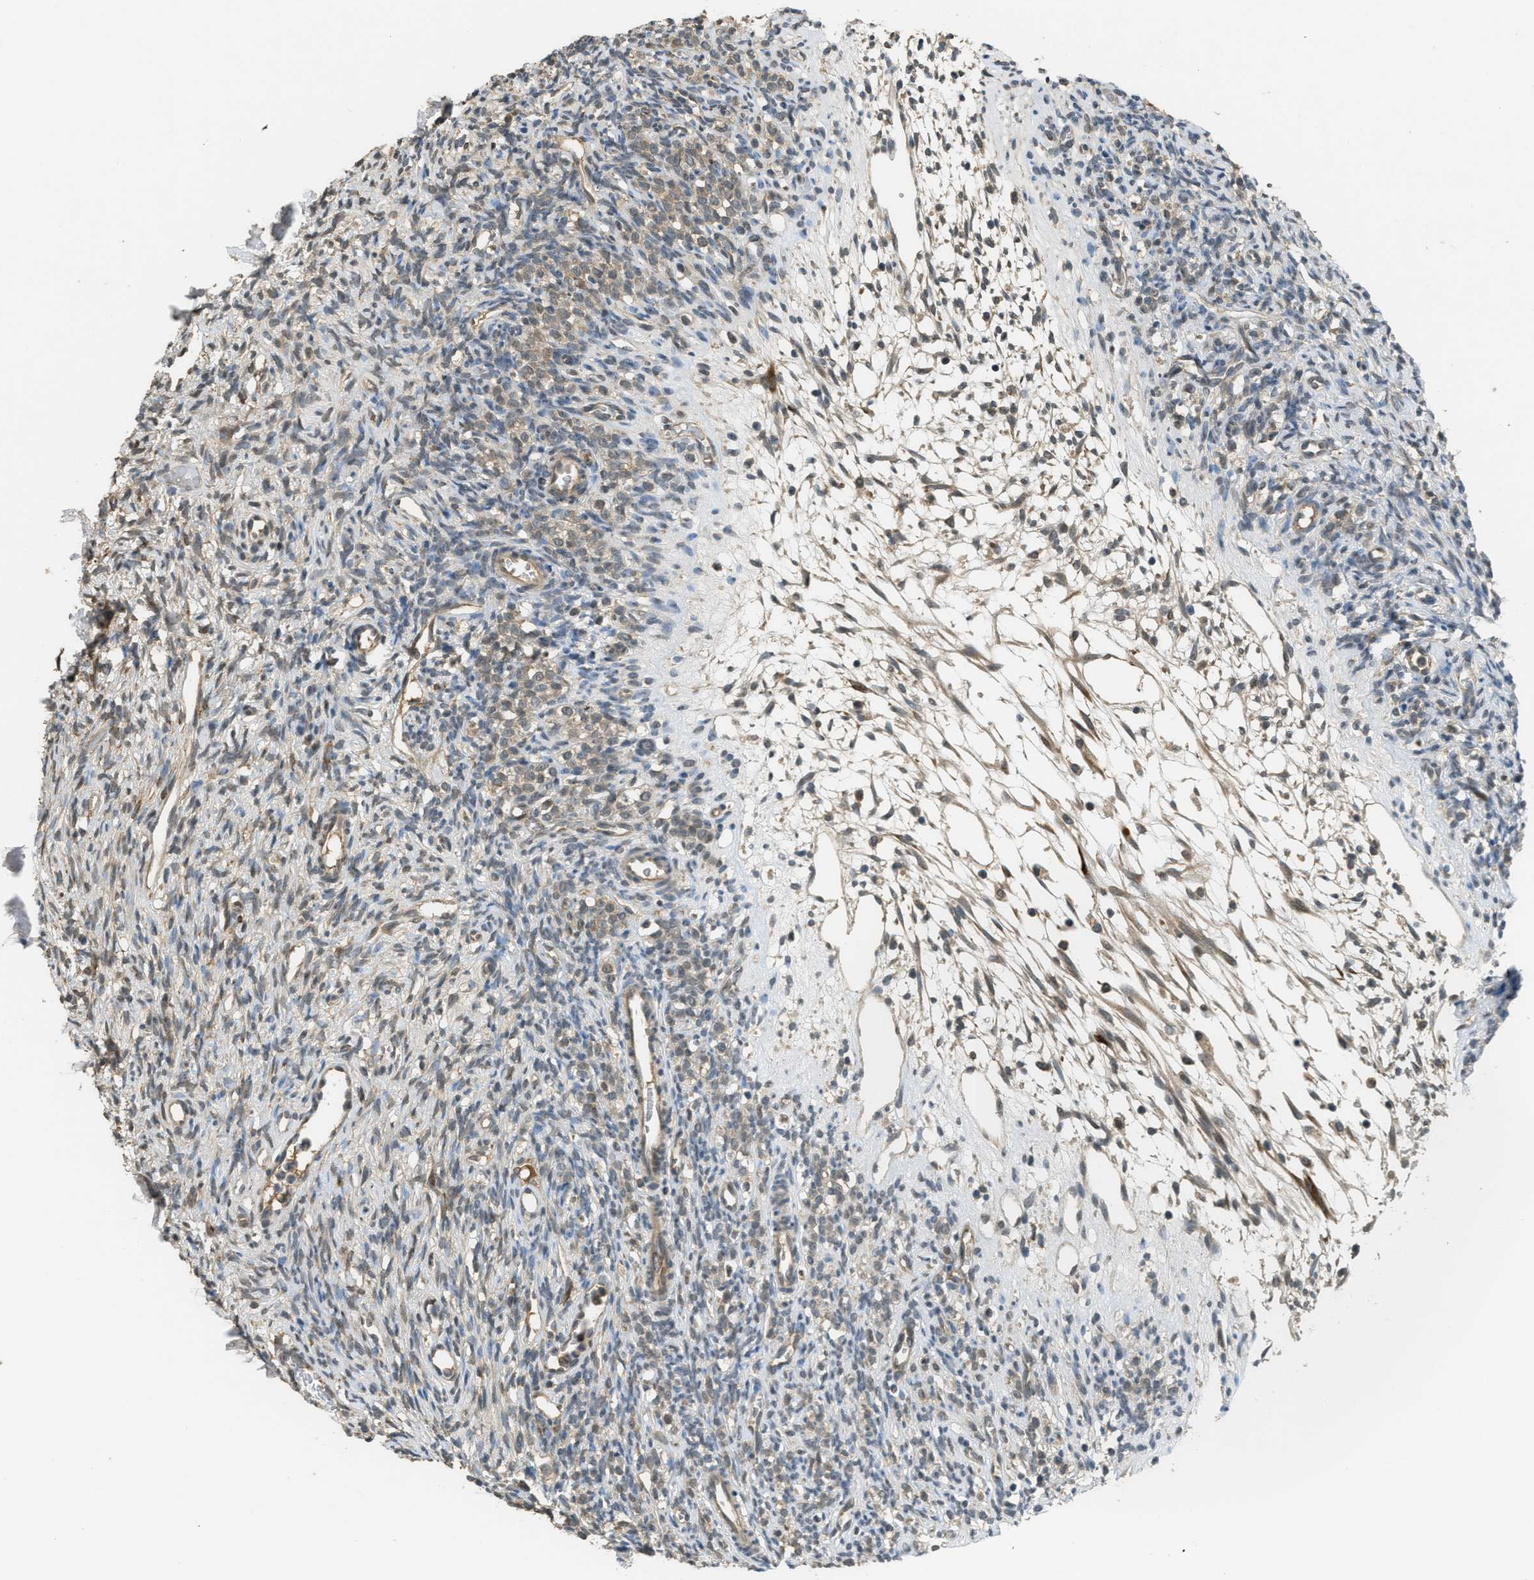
{"staining": {"intensity": "weak", "quantity": "25%-75%", "location": "cytoplasmic/membranous"}, "tissue": "ovary", "cell_type": "Ovarian stroma cells", "image_type": "normal", "snomed": [{"axis": "morphology", "description": "Normal tissue, NOS"}, {"axis": "topography", "description": "Ovary"}], "caption": "Immunohistochemistry photomicrograph of benign ovary stained for a protein (brown), which demonstrates low levels of weak cytoplasmic/membranous positivity in about 25%-75% of ovarian stroma cells.", "gene": "IGF2BP2", "patient": {"sex": "female", "age": 33}}